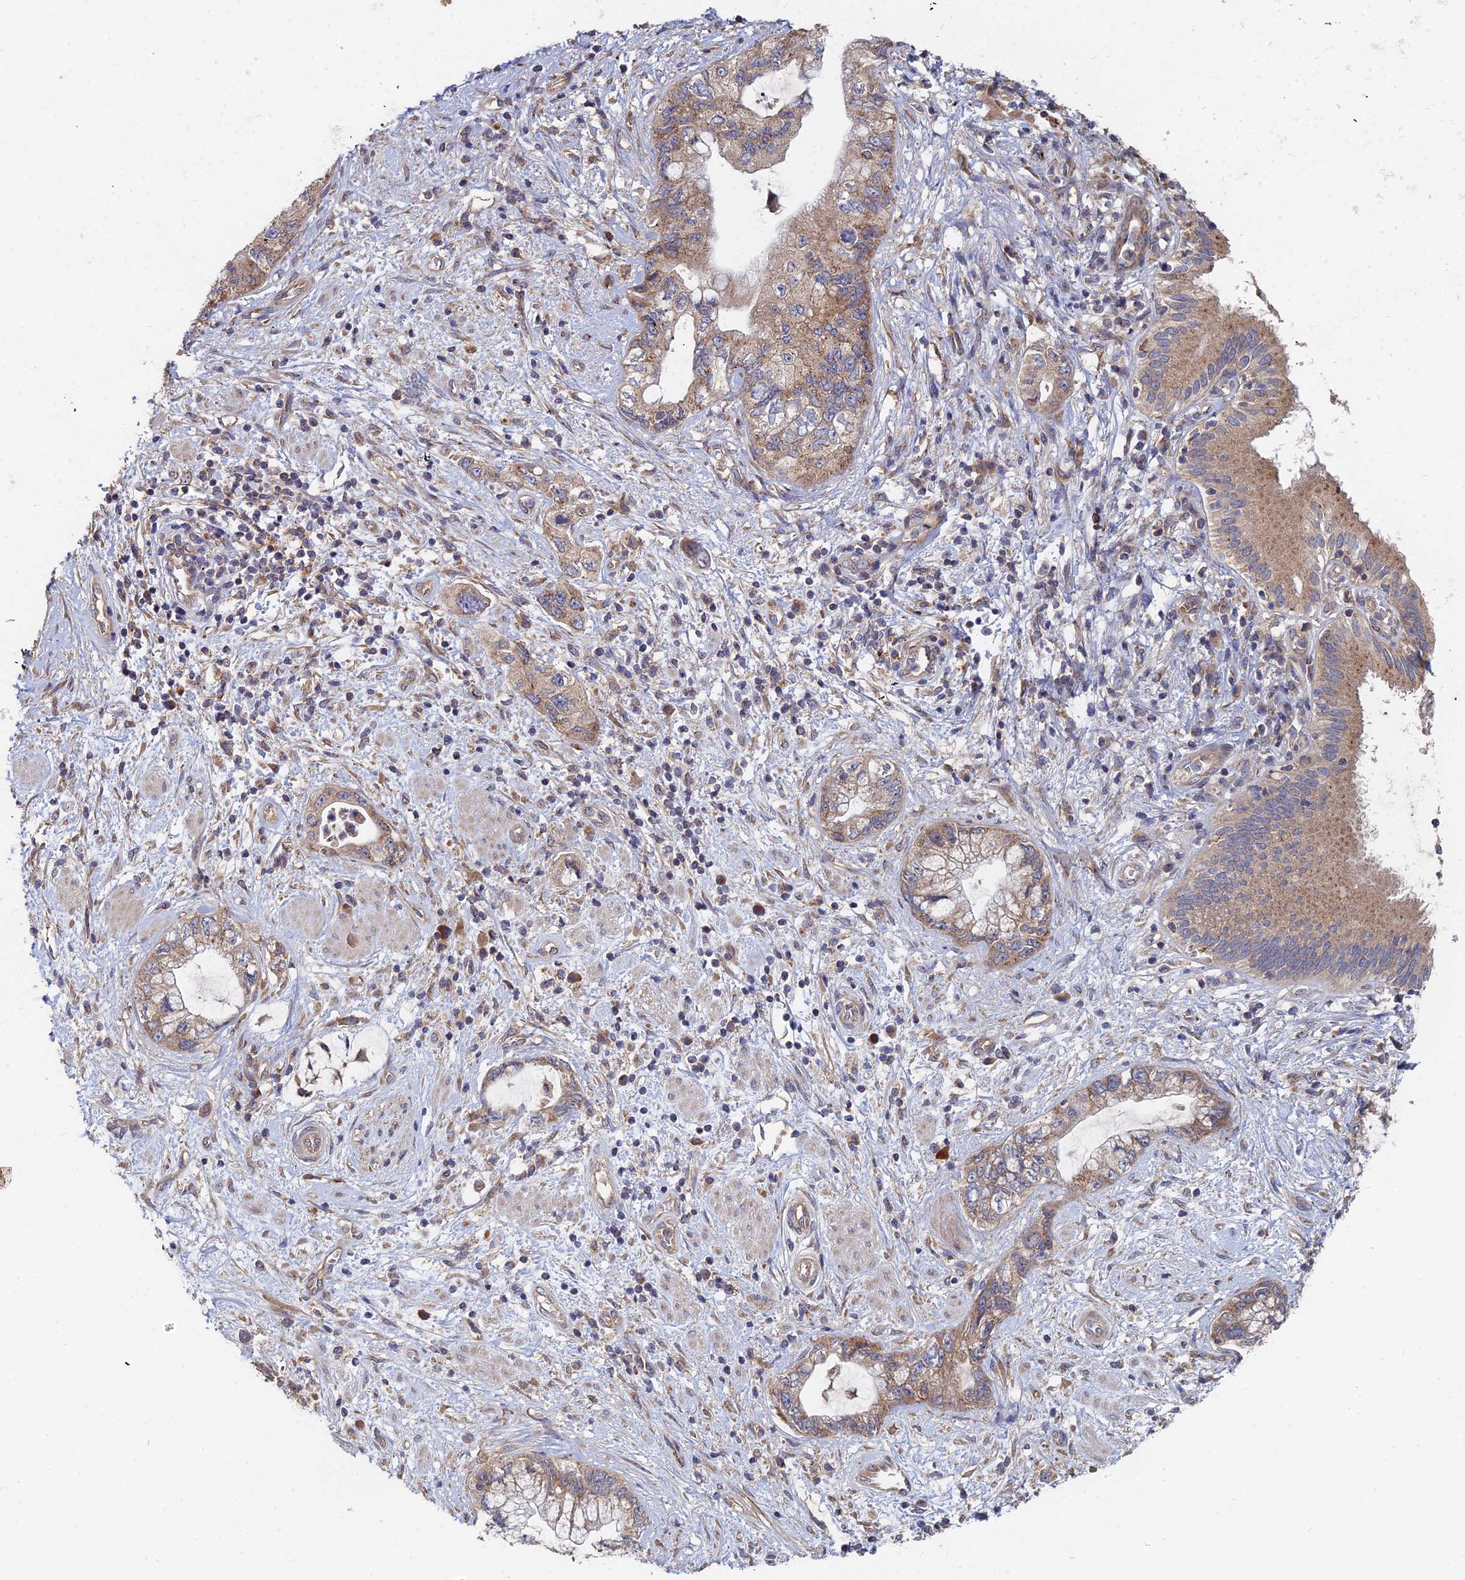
{"staining": {"intensity": "moderate", "quantity": ">75%", "location": "cytoplasmic/membranous"}, "tissue": "pancreatic cancer", "cell_type": "Tumor cells", "image_type": "cancer", "snomed": [{"axis": "morphology", "description": "Adenocarcinoma, NOS"}, {"axis": "topography", "description": "Pancreas"}], "caption": "DAB (3,3'-diaminobenzidine) immunohistochemical staining of pancreatic adenocarcinoma displays moderate cytoplasmic/membranous protein staining in approximately >75% of tumor cells.", "gene": "CCZ1", "patient": {"sex": "female", "age": 73}}